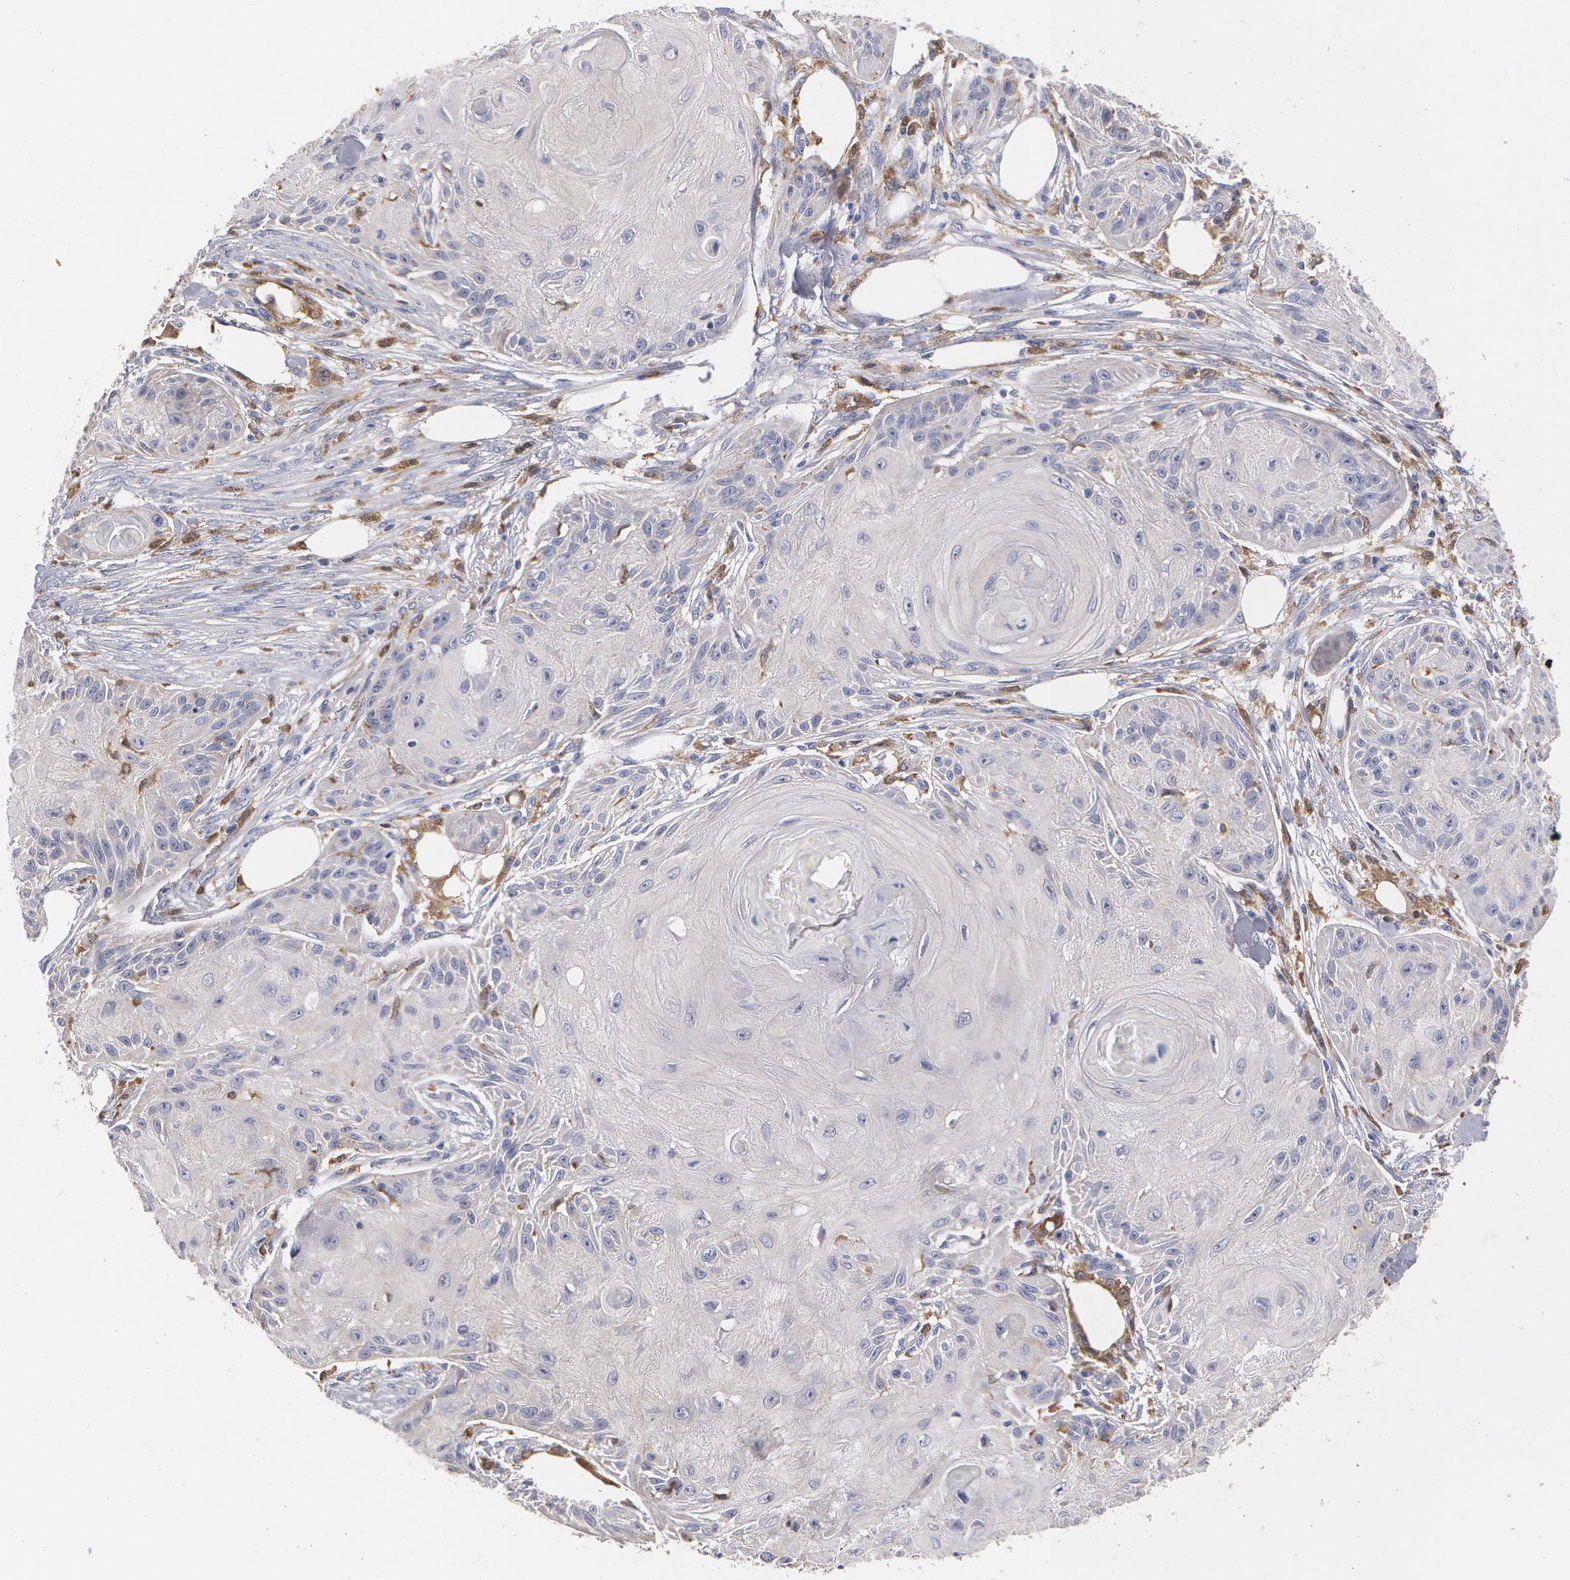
{"staining": {"intensity": "negative", "quantity": "none", "location": "none"}, "tissue": "skin cancer", "cell_type": "Tumor cells", "image_type": "cancer", "snomed": [{"axis": "morphology", "description": "Squamous cell carcinoma, NOS"}, {"axis": "topography", "description": "Skin"}], "caption": "Immunohistochemical staining of human skin squamous cell carcinoma exhibits no significant positivity in tumor cells.", "gene": "SYK", "patient": {"sex": "female", "age": 88}}